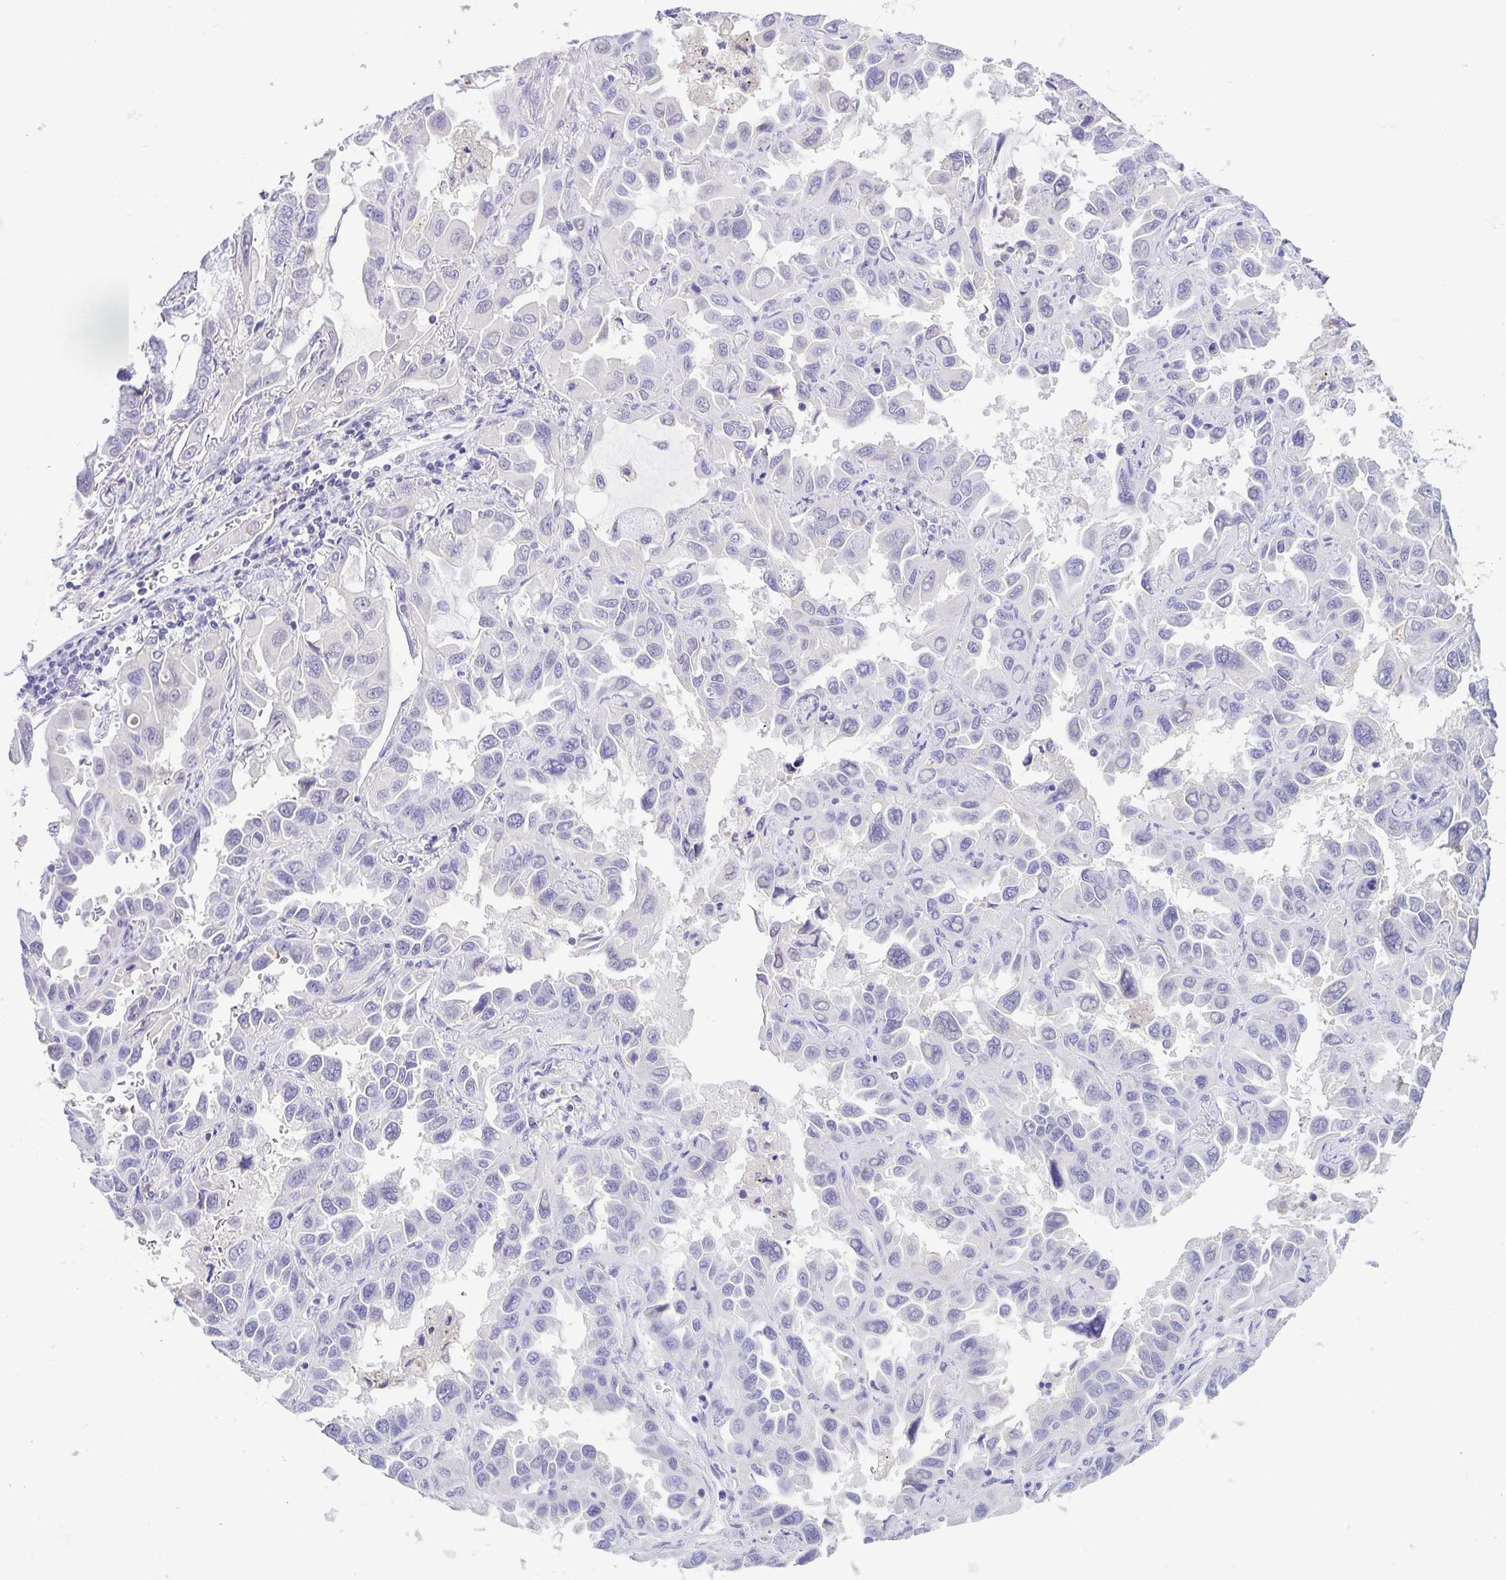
{"staining": {"intensity": "negative", "quantity": "none", "location": "none"}, "tissue": "lung cancer", "cell_type": "Tumor cells", "image_type": "cancer", "snomed": [{"axis": "morphology", "description": "Adenocarcinoma, NOS"}, {"axis": "topography", "description": "Lung"}], "caption": "Protein analysis of adenocarcinoma (lung) demonstrates no significant expression in tumor cells. (IHC, brightfield microscopy, high magnification).", "gene": "A1BG", "patient": {"sex": "male", "age": 64}}